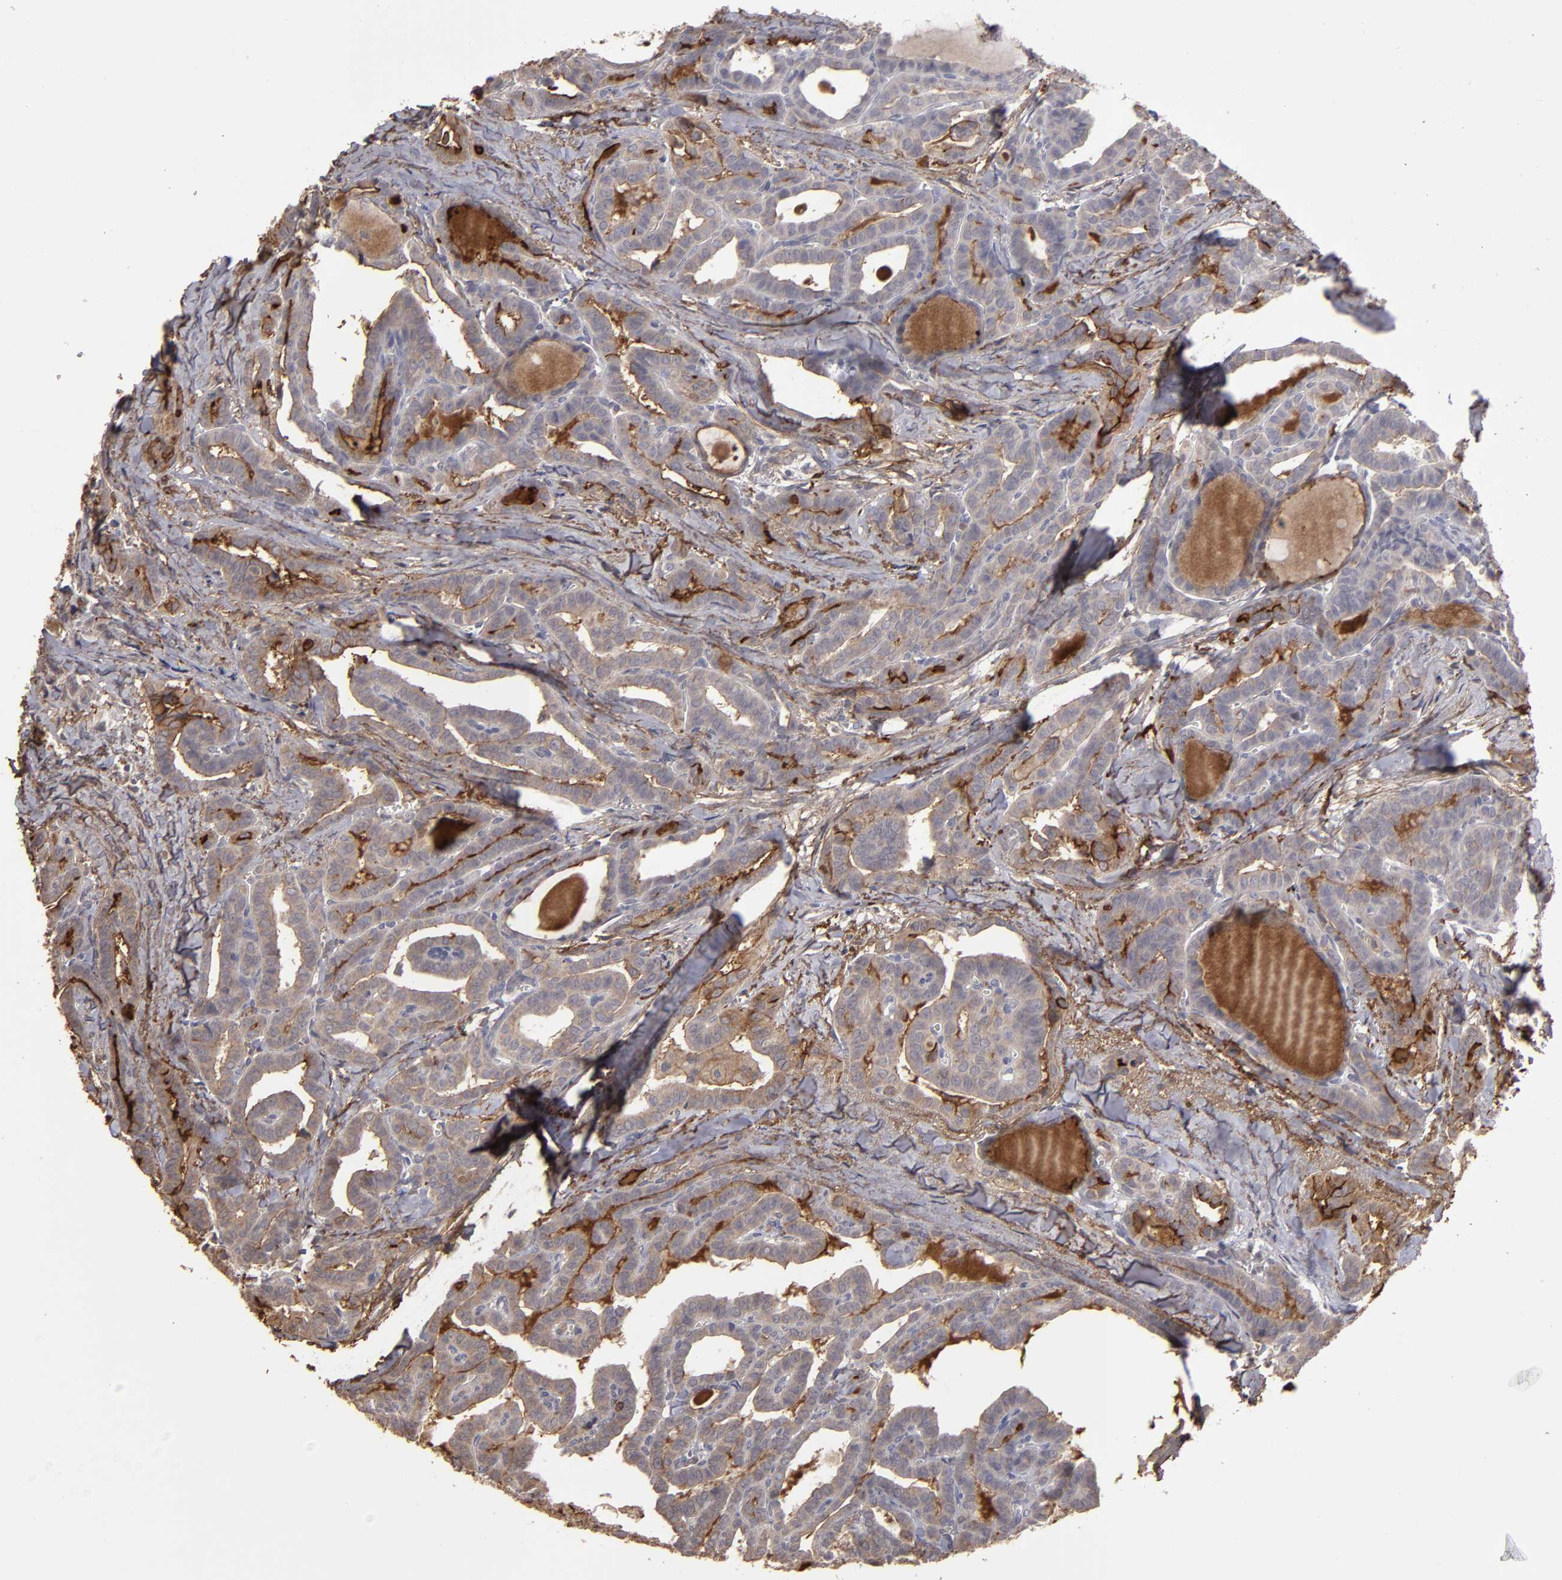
{"staining": {"intensity": "moderate", "quantity": ">75%", "location": "cytoplasmic/membranous"}, "tissue": "thyroid cancer", "cell_type": "Tumor cells", "image_type": "cancer", "snomed": [{"axis": "morphology", "description": "Carcinoma, NOS"}, {"axis": "topography", "description": "Thyroid gland"}], "caption": "Thyroid cancer stained with a brown dye exhibits moderate cytoplasmic/membranous positive expression in about >75% of tumor cells.", "gene": "CD55", "patient": {"sex": "female", "age": 91}}